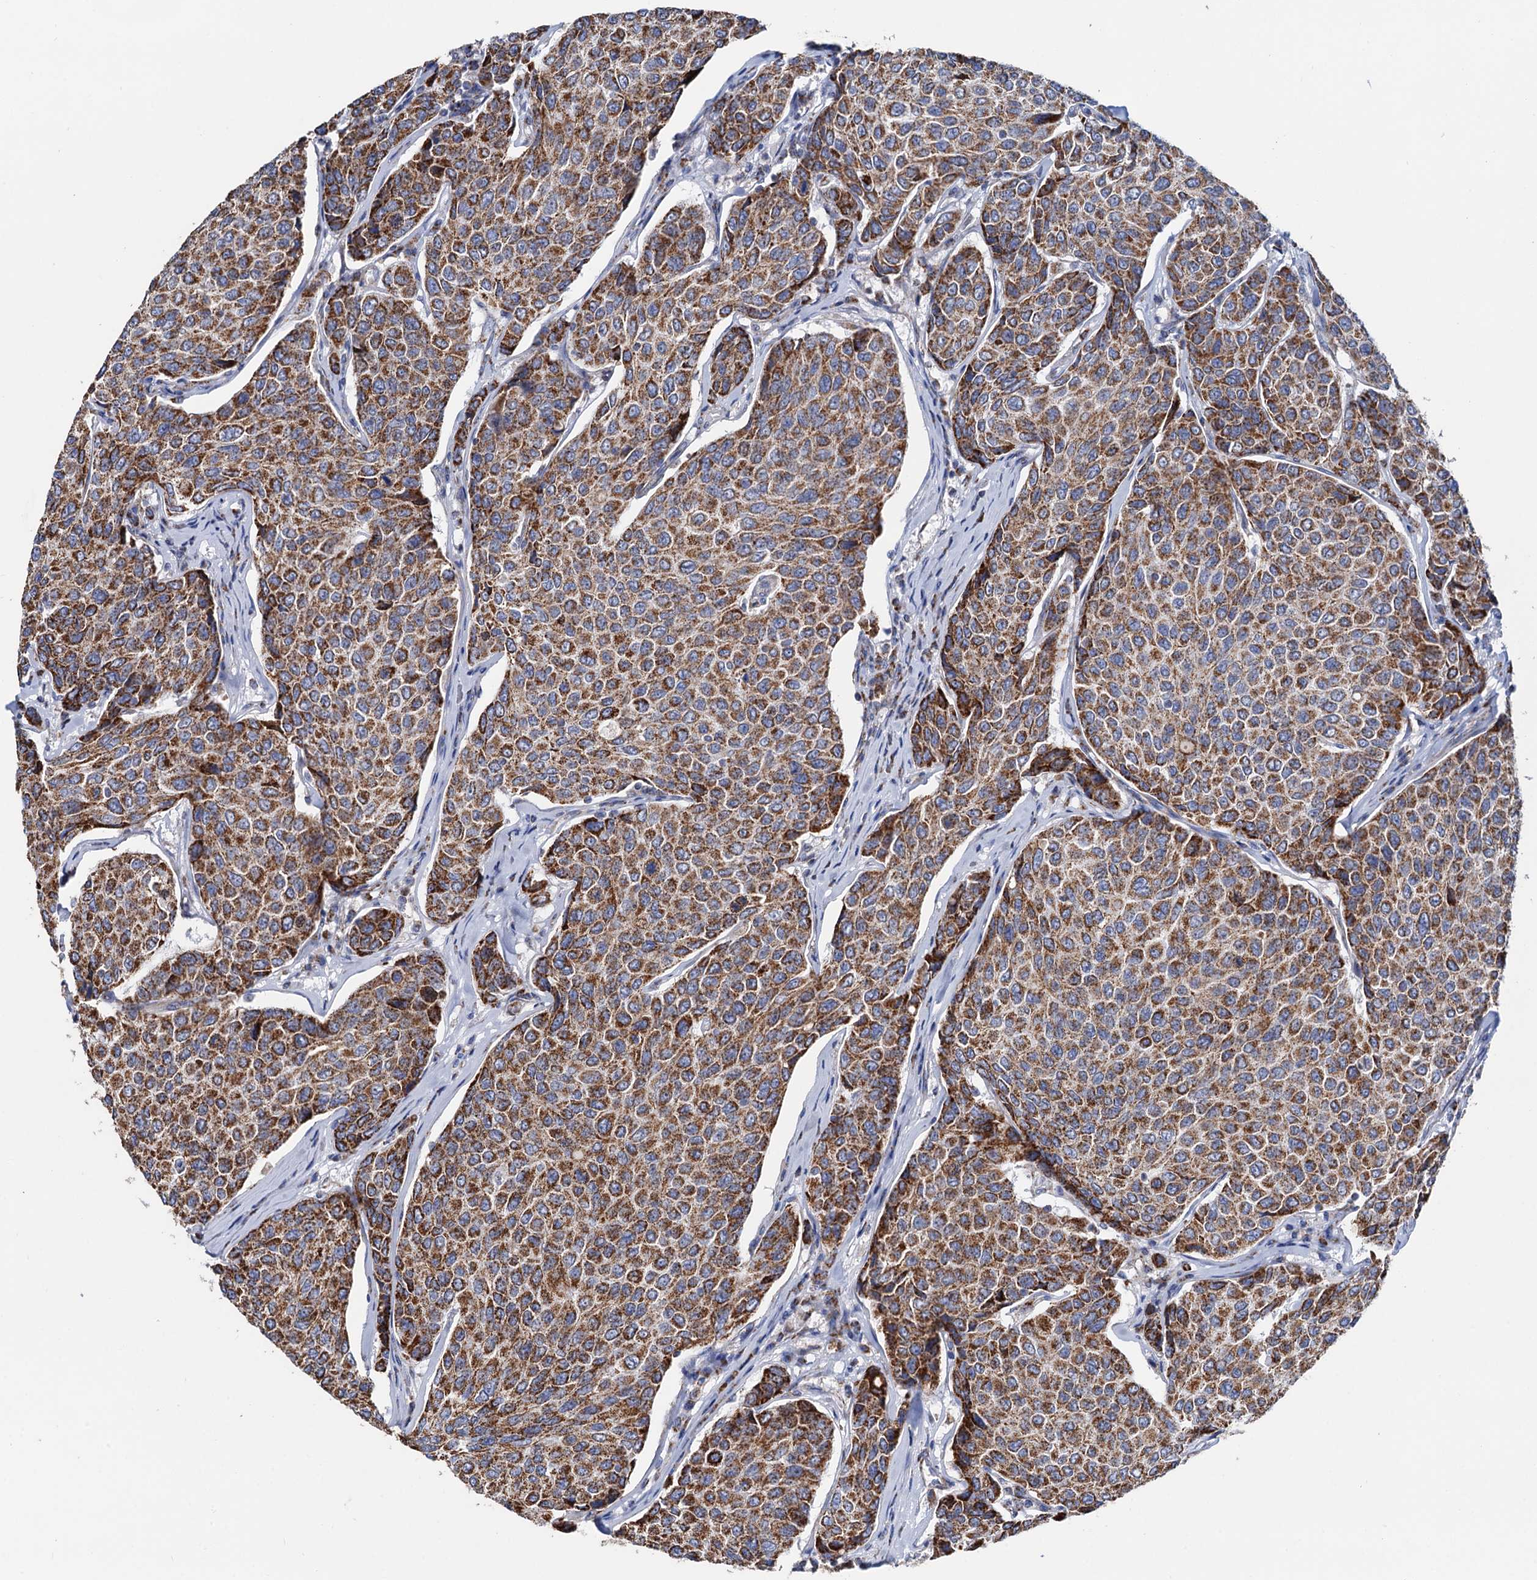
{"staining": {"intensity": "strong", "quantity": ">75%", "location": "cytoplasmic/membranous"}, "tissue": "breast cancer", "cell_type": "Tumor cells", "image_type": "cancer", "snomed": [{"axis": "morphology", "description": "Duct carcinoma"}, {"axis": "topography", "description": "Breast"}], "caption": "Strong cytoplasmic/membranous expression for a protein is present in about >75% of tumor cells of breast cancer (intraductal carcinoma) using immunohistochemistry.", "gene": "C2CD3", "patient": {"sex": "female", "age": 55}}